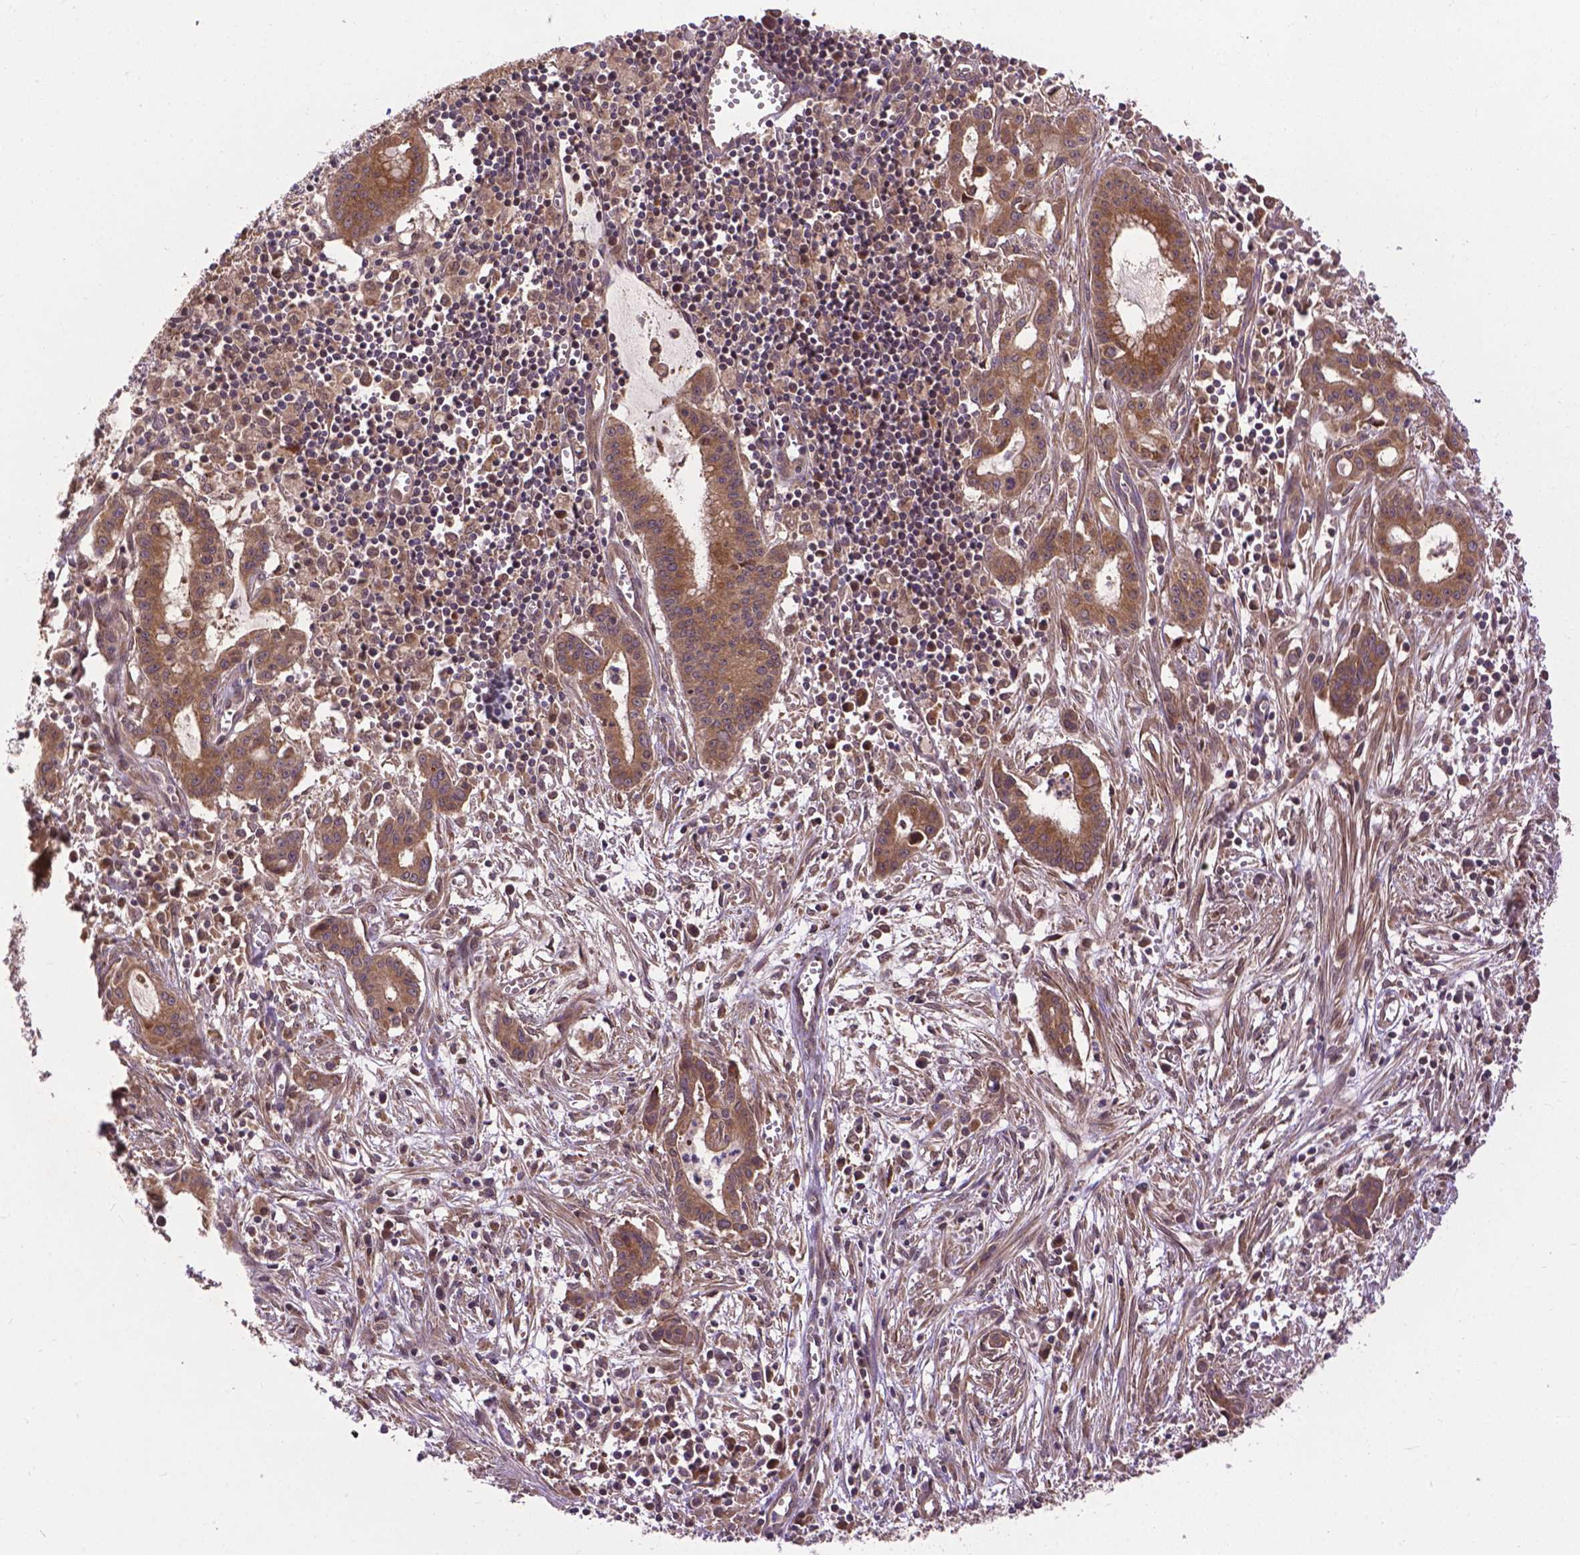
{"staining": {"intensity": "moderate", "quantity": ">75%", "location": "cytoplasmic/membranous"}, "tissue": "pancreatic cancer", "cell_type": "Tumor cells", "image_type": "cancer", "snomed": [{"axis": "morphology", "description": "Adenocarcinoma, NOS"}, {"axis": "topography", "description": "Pancreas"}], "caption": "Immunohistochemical staining of pancreatic cancer (adenocarcinoma) reveals medium levels of moderate cytoplasmic/membranous staining in approximately >75% of tumor cells. Immunohistochemistry (ihc) stains the protein of interest in brown and the nuclei are stained blue.", "gene": "ZNF616", "patient": {"sex": "male", "age": 48}}